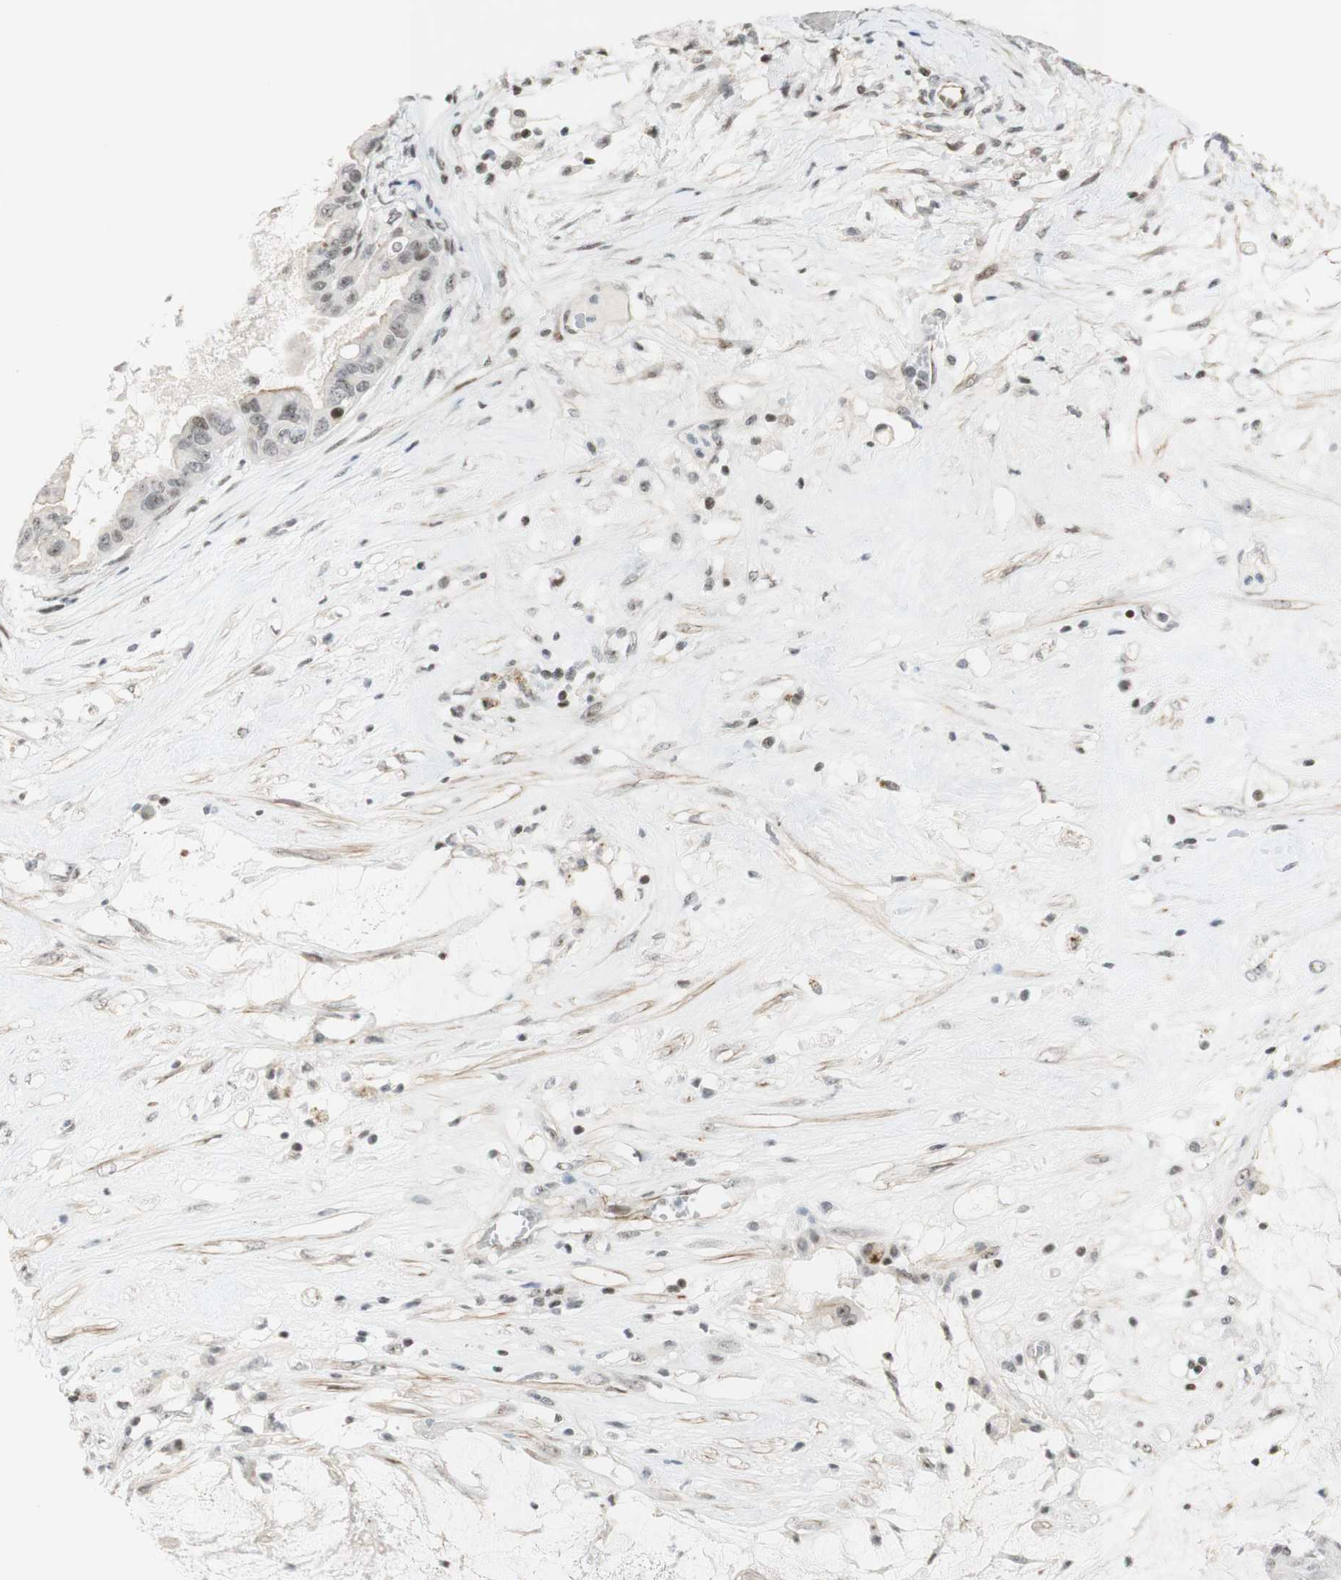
{"staining": {"intensity": "moderate", "quantity": ">75%", "location": "nuclear"}, "tissue": "ovarian cancer", "cell_type": "Tumor cells", "image_type": "cancer", "snomed": [{"axis": "morphology", "description": "Cystadenocarcinoma, mucinous, NOS"}, {"axis": "topography", "description": "Ovary"}], "caption": "Immunohistochemistry staining of mucinous cystadenocarcinoma (ovarian), which demonstrates medium levels of moderate nuclear positivity in approximately >75% of tumor cells indicating moderate nuclear protein staining. The staining was performed using DAB (3,3'-diaminobenzidine) (brown) for protein detection and nuclei were counterstained in hematoxylin (blue).", "gene": "IRF1", "patient": {"sex": "female", "age": 80}}